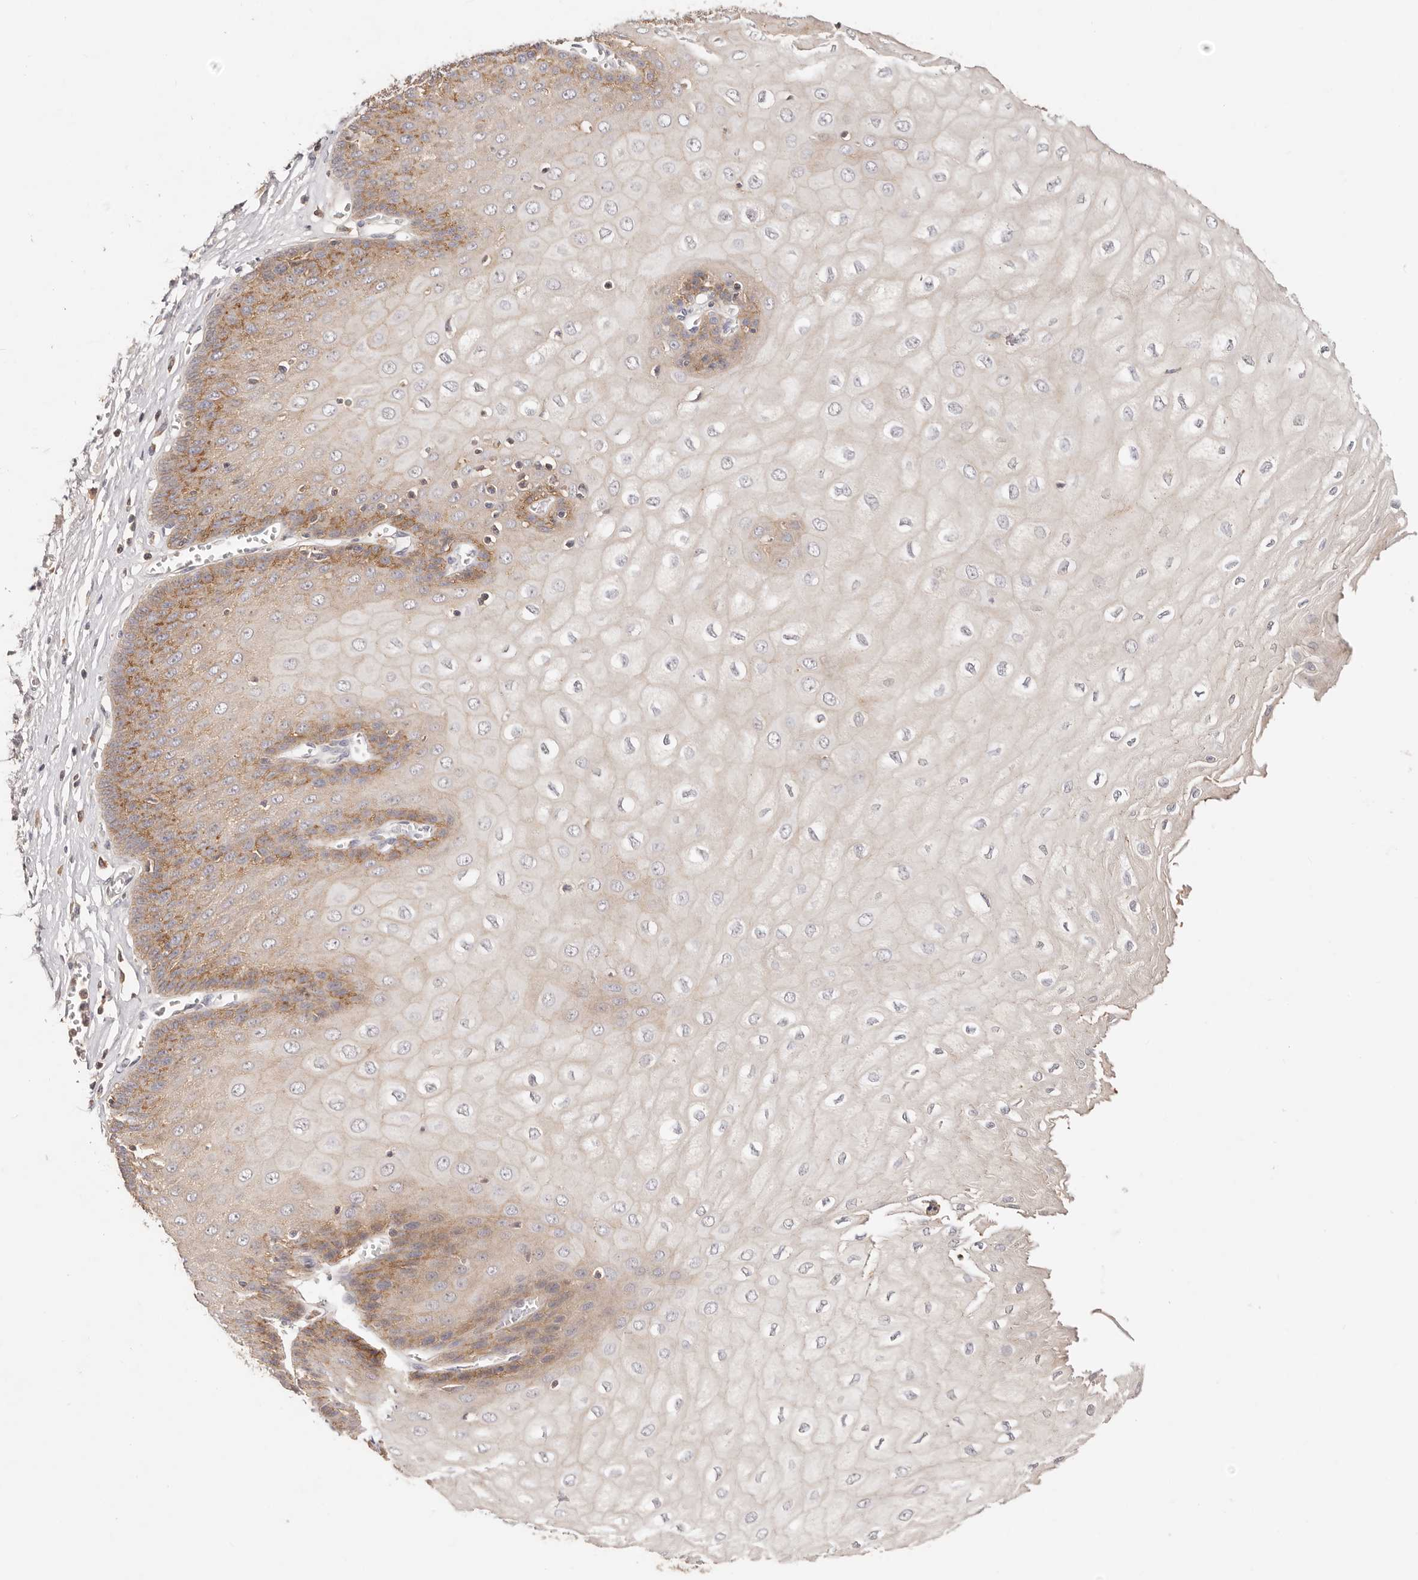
{"staining": {"intensity": "moderate", "quantity": "25%-75%", "location": "cytoplasmic/membranous"}, "tissue": "esophagus", "cell_type": "Squamous epithelial cells", "image_type": "normal", "snomed": [{"axis": "morphology", "description": "Normal tissue, NOS"}, {"axis": "topography", "description": "Esophagus"}], "caption": "IHC photomicrograph of unremarkable esophagus: human esophagus stained using immunohistochemistry displays medium levels of moderate protein expression localized specifically in the cytoplasmic/membranous of squamous epithelial cells, appearing as a cytoplasmic/membranous brown color.", "gene": "CXADR", "patient": {"sex": "male", "age": 60}}